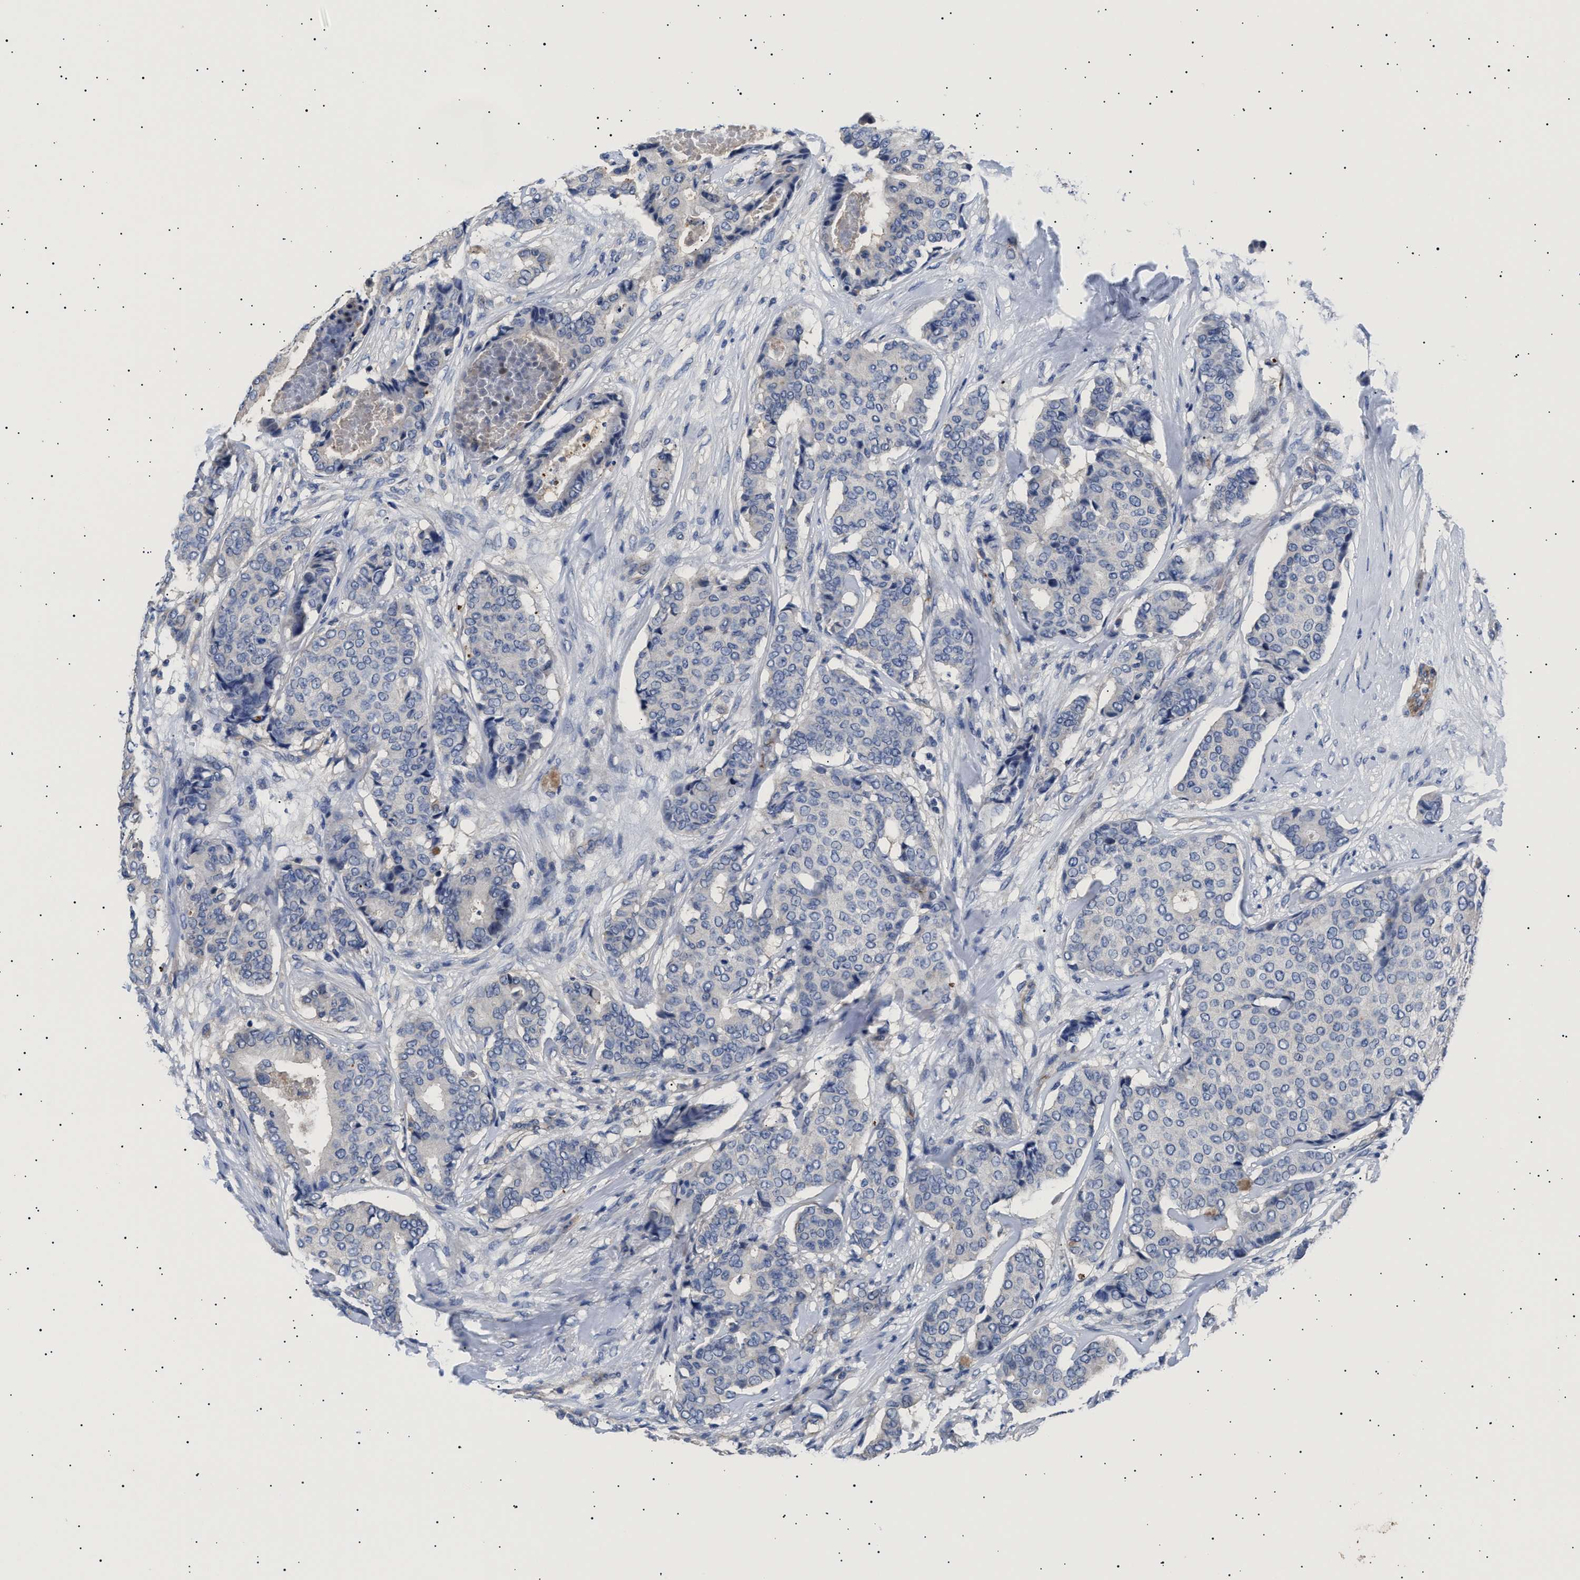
{"staining": {"intensity": "negative", "quantity": "none", "location": "none"}, "tissue": "breast cancer", "cell_type": "Tumor cells", "image_type": "cancer", "snomed": [{"axis": "morphology", "description": "Duct carcinoma"}, {"axis": "topography", "description": "Breast"}], "caption": "The micrograph shows no significant positivity in tumor cells of breast cancer. Brightfield microscopy of IHC stained with DAB (3,3'-diaminobenzidine) (brown) and hematoxylin (blue), captured at high magnification.", "gene": "HEMGN", "patient": {"sex": "female", "age": 75}}